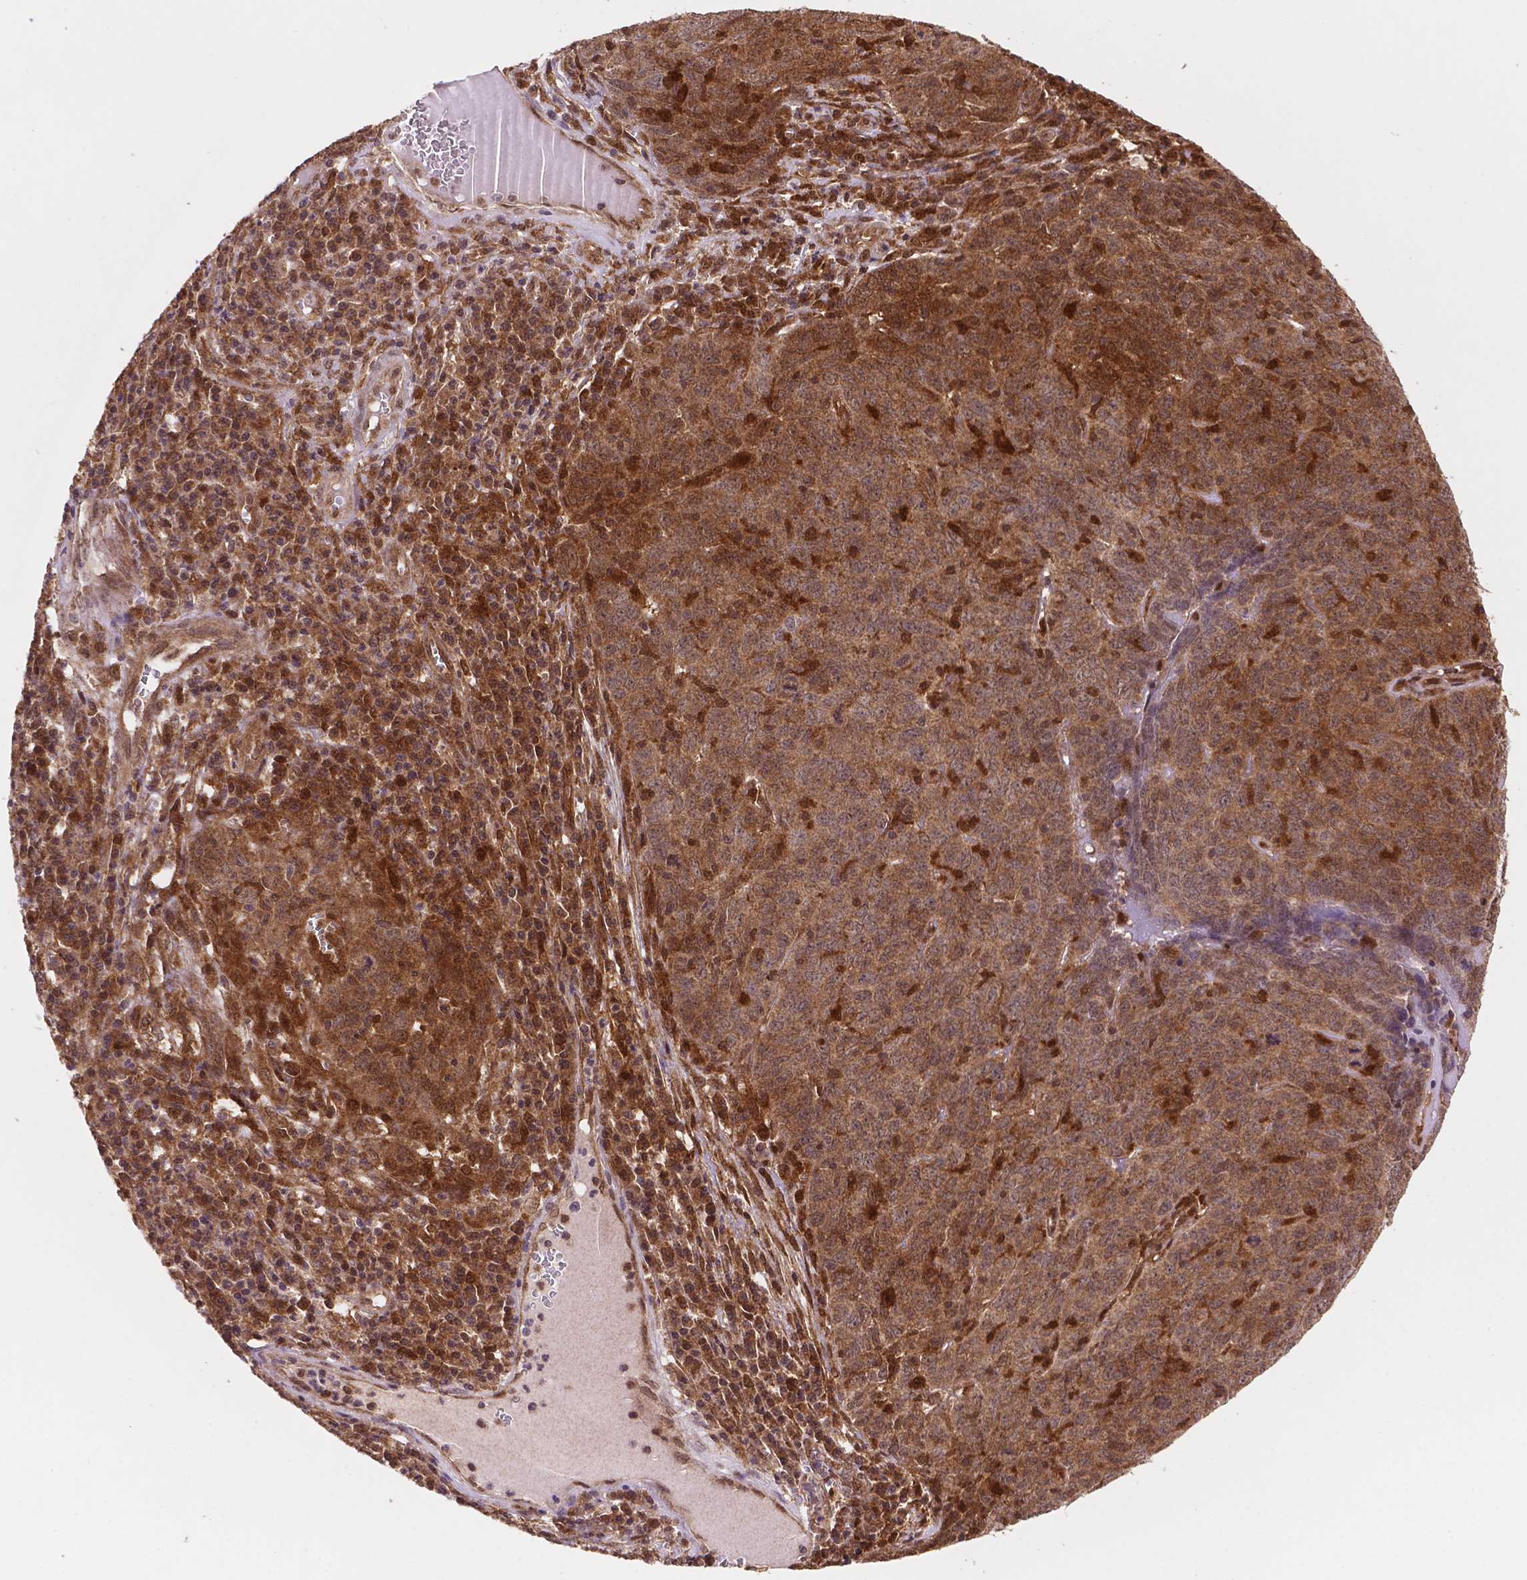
{"staining": {"intensity": "moderate", "quantity": ">75%", "location": "cytoplasmic/membranous,nuclear"}, "tissue": "skin cancer", "cell_type": "Tumor cells", "image_type": "cancer", "snomed": [{"axis": "morphology", "description": "Squamous cell carcinoma, NOS"}, {"axis": "topography", "description": "Skin"}, {"axis": "topography", "description": "Anal"}], "caption": "Immunohistochemical staining of skin cancer (squamous cell carcinoma) exhibits moderate cytoplasmic/membranous and nuclear protein staining in about >75% of tumor cells. The staining is performed using DAB (3,3'-diaminobenzidine) brown chromogen to label protein expression. The nuclei are counter-stained blue using hematoxylin.", "gene": "UBE2L6", "patient": {"sex": "female", "age": 51}}